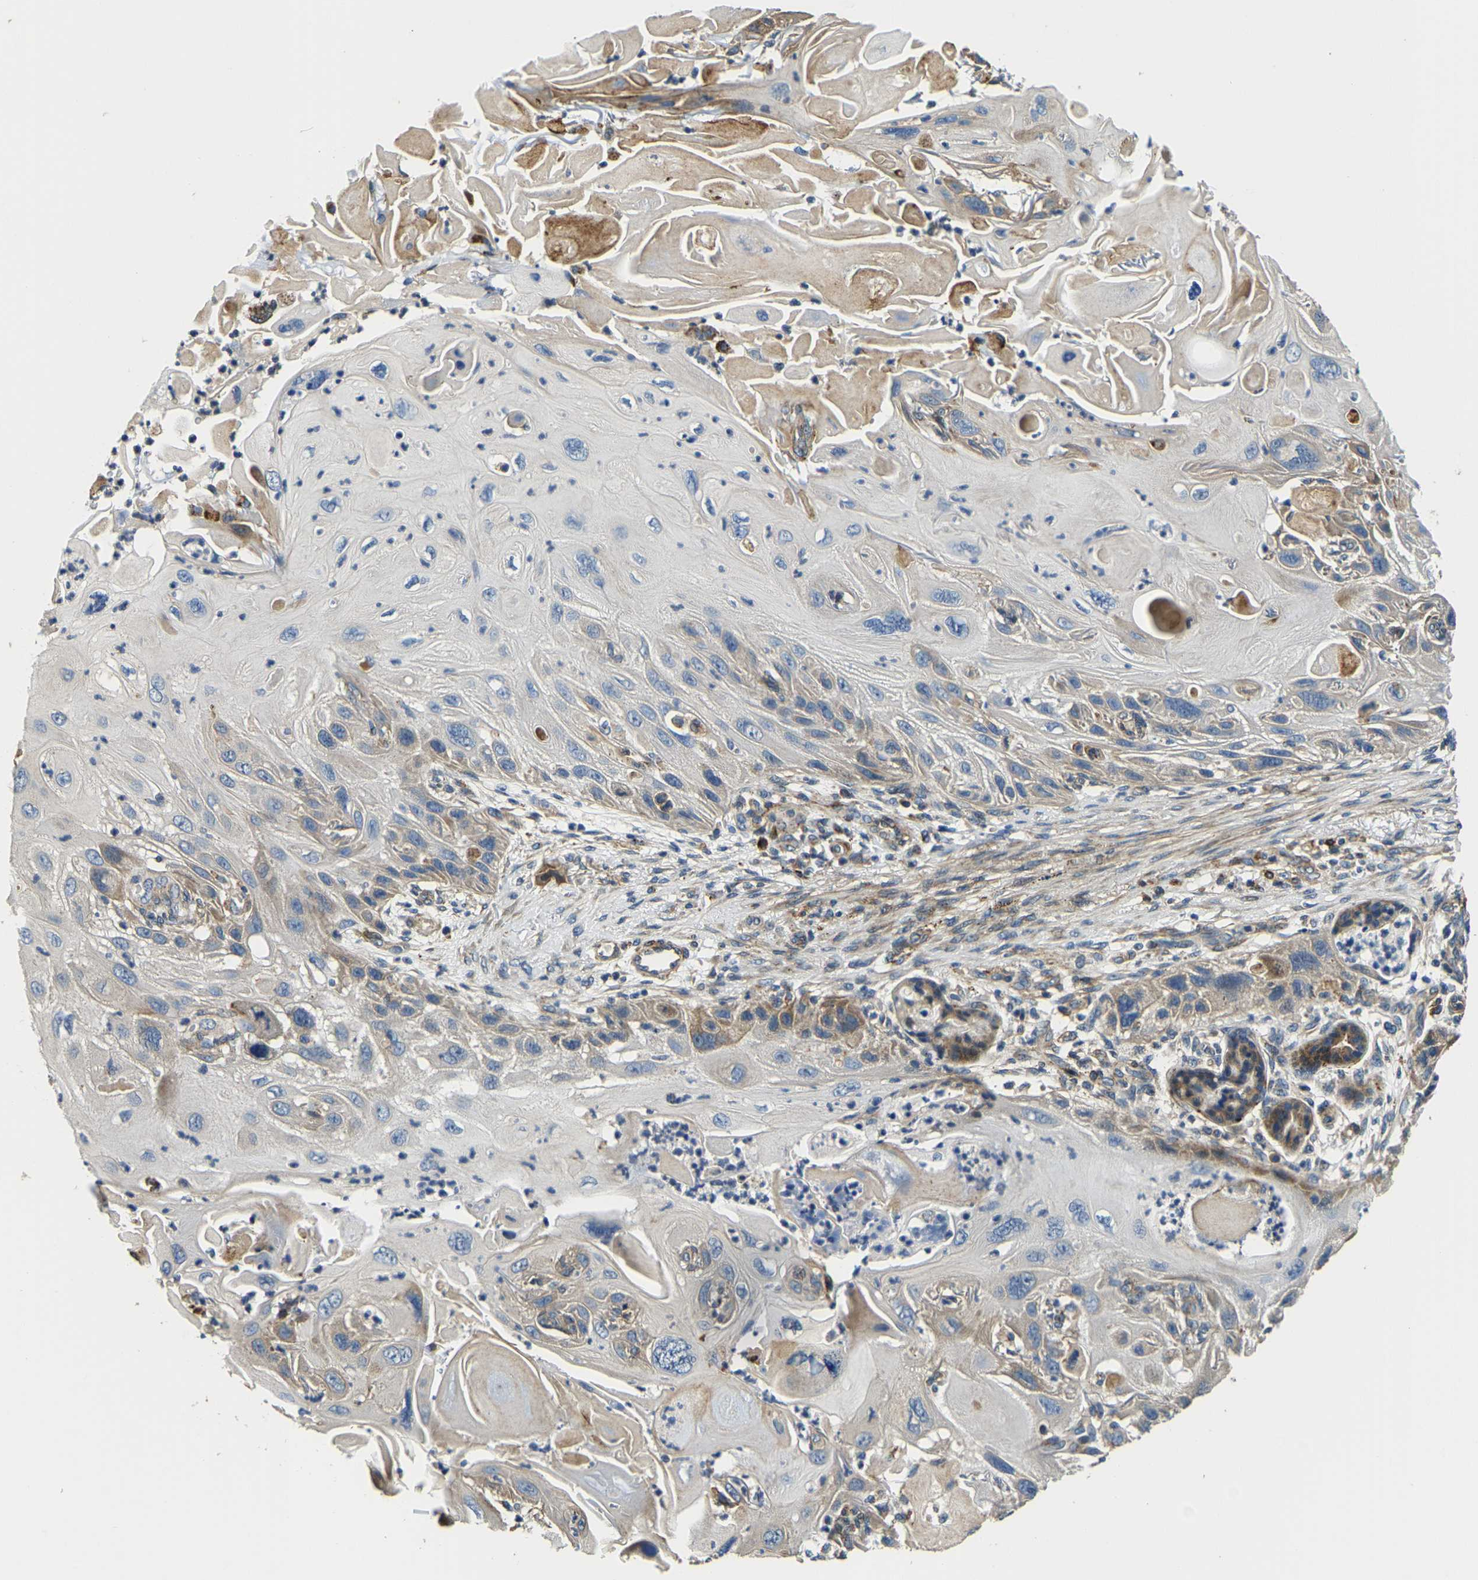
{"staining": {"intensity": "moderate", "quantity": "<25%", "location": "cytoplasmic/membranous"}, "tissue": "skin cancer", "cell_type": "Tumor cells", "image_type": "cancer", "snomed": [{"axis": "morphology", "description": "Squamous cell carcinoma, NOS"}, {"axis": "topography", "description": "Skin"}], "caption": "A high-resolution micrograph shows immunohistochemistry staining of skin cancer (squamous cell carcinoma), which displays moderate cytoplasmic/membranous expression in approximately <25% of tumor cells. Nuclei are stained in blue.", "gene": "RNF39", "patient": {"sex": "female", "age": 77}}